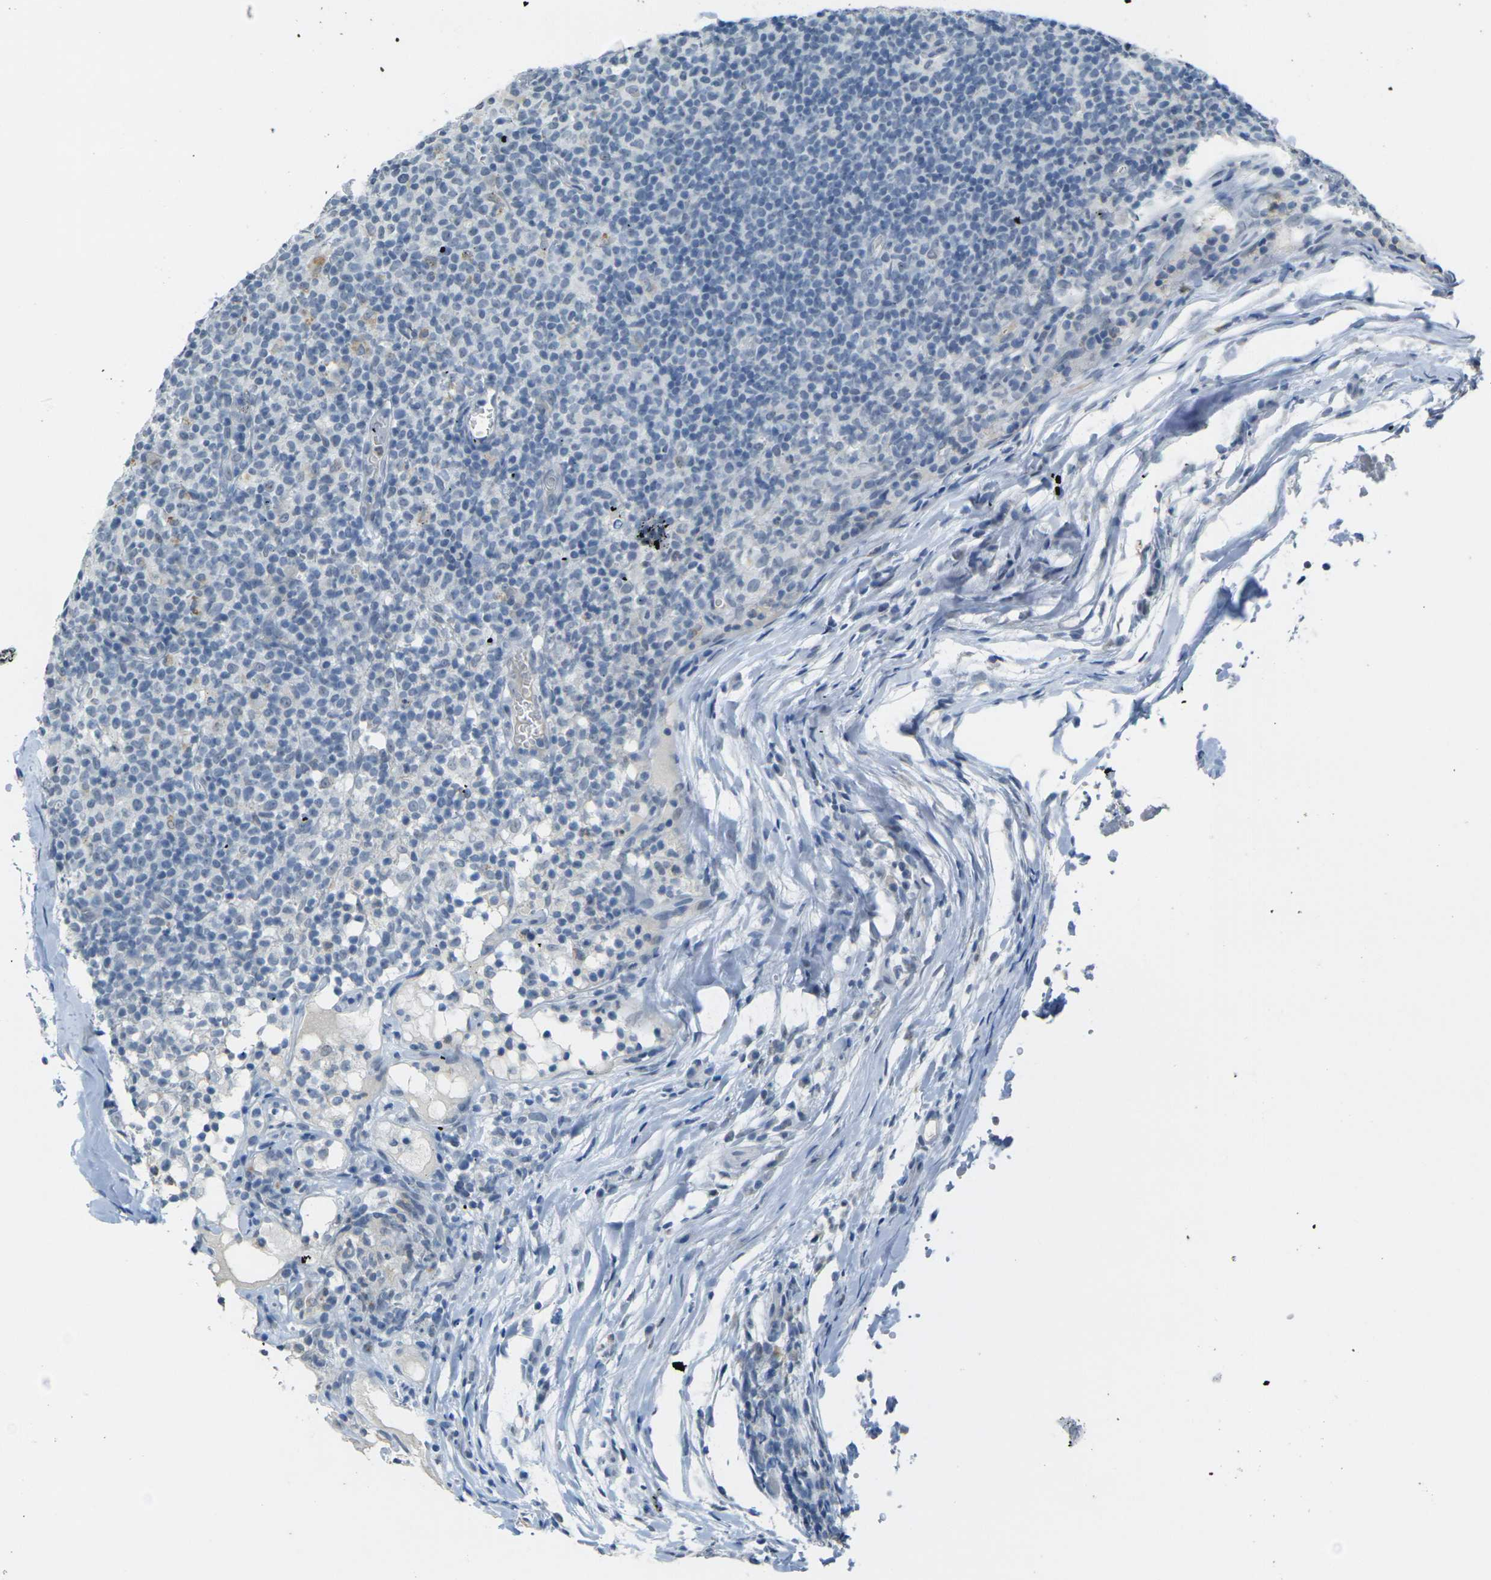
{"staining": {"intensity": "negative", "quantity": "none", "location": "none"}, "tissue": "lymph node", "cell_type": "Germinal center cells", "image_type": "normal", "snomed": [{"axis": "morphology", "description": "Normal tissue, NOS"}, {"axis": "morphology", "description": "Inflammation, NOS"}, {"axis": "topography", "description": "Lymph node"}], "caption": "Photomicrograph shows no significant protein expression in germinal center cells of unremarkable lymph node. (Brightfield microscopy of DAB (3,3'-diaminobenzidine) immunohistochemistry (IHC) at high magnification).", "gene": "SPTBN2", "patient": {"sex": "male", "age": 55}}